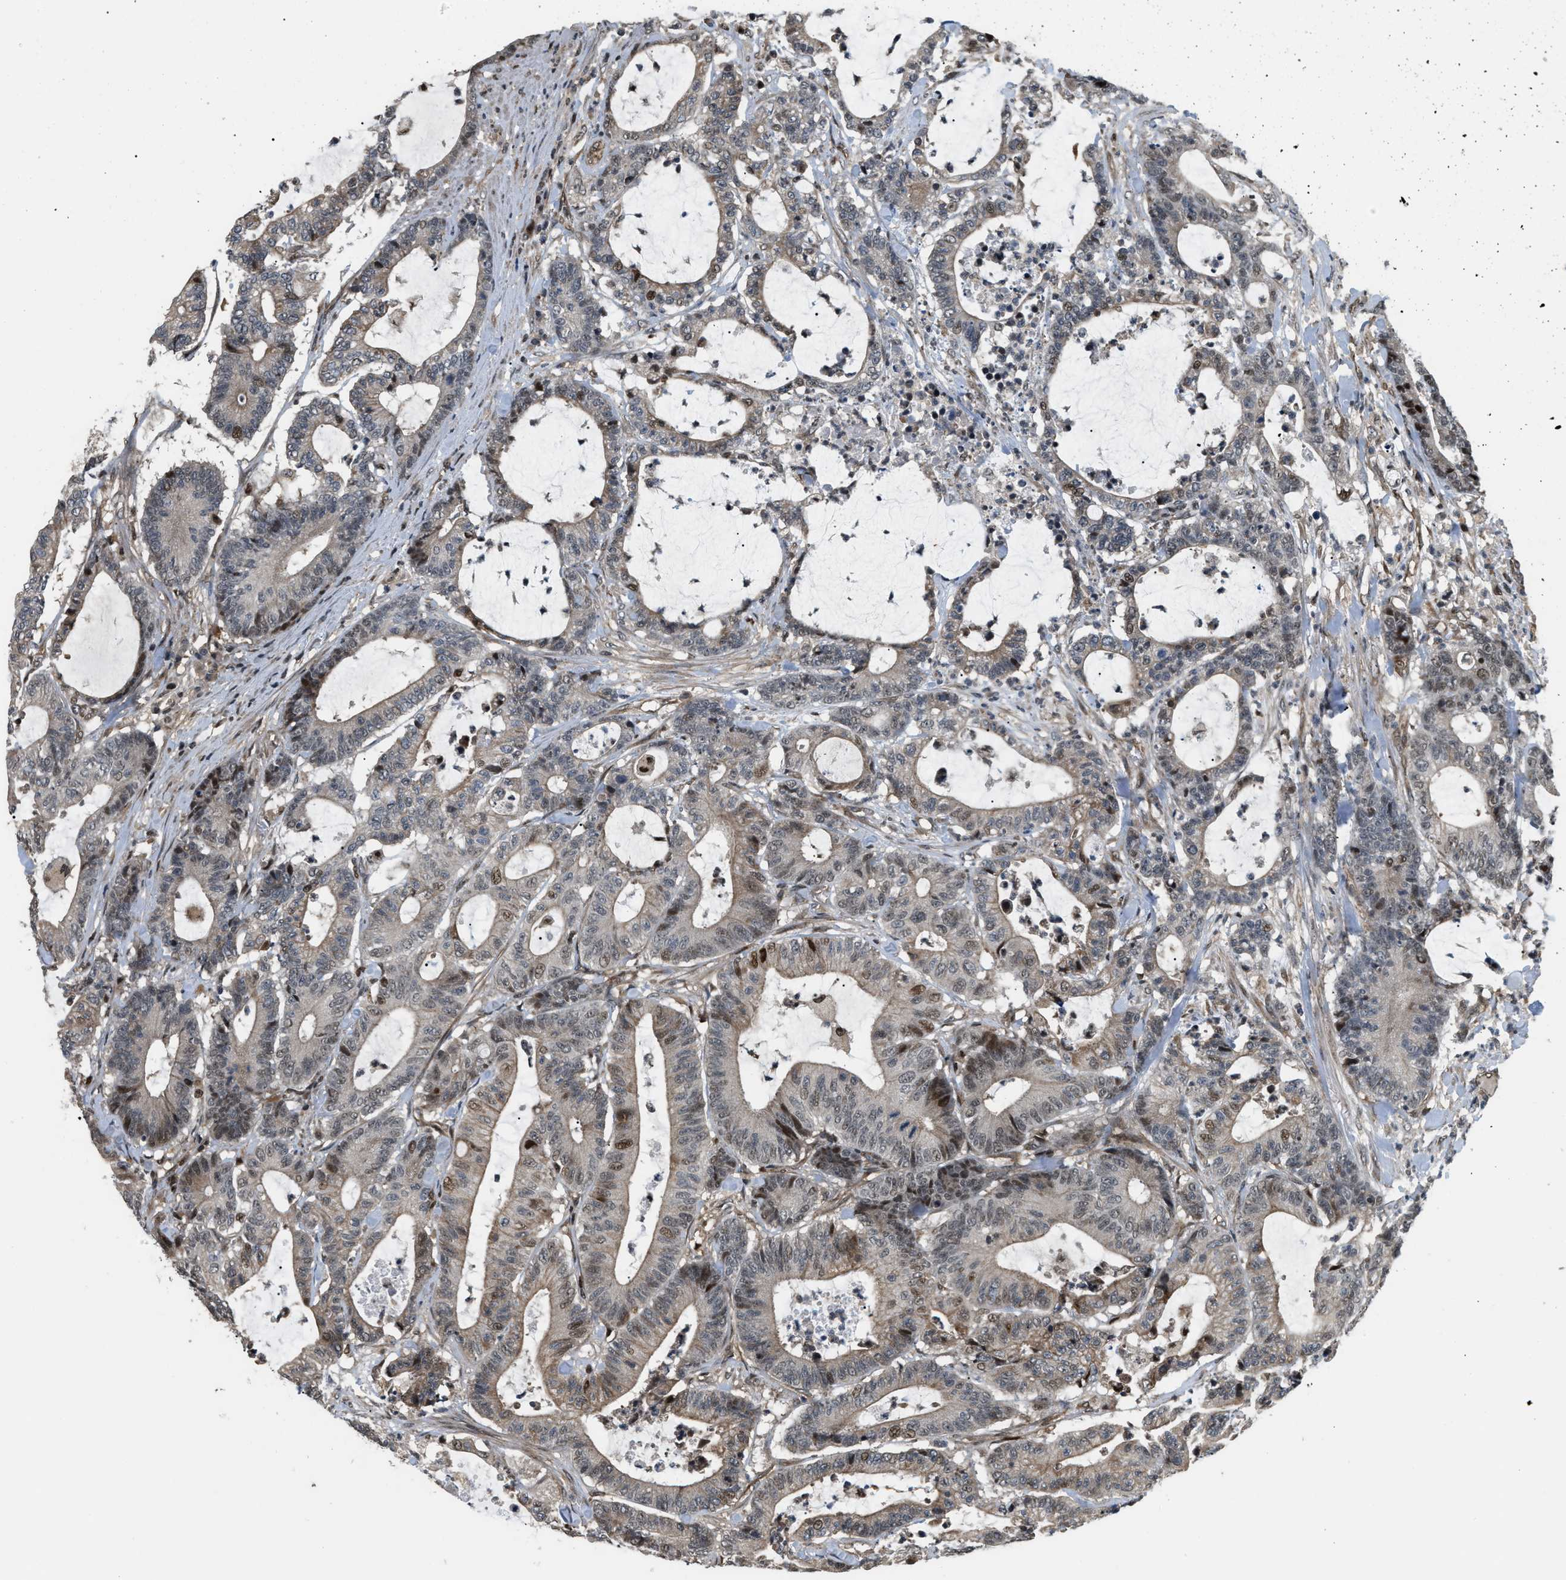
{"staining": {"intensity": "moderate", "quantity": "25%-75%", "location": "nuclear"}, "tissue": "colorectal cancer", "cell_type": "Tumor cells", "image_type": "cancer", "snomed": [{"axis": "morphology", "description": "Adenocarcinoma, NOS"}, {"axis": "topography", "description": "Colon"}], "caption": "High-magnification brightfield microscopy of colorectal cancer (adenocarcinoma) stained with DAB (brown) and counterstained with hematoxylin (blue). tumor cells exhibit moderate nuclear staining is identified in about25%-75% of cells.", "gene": "LTA4H", "patient": {"sex": "female", "age": 84}}